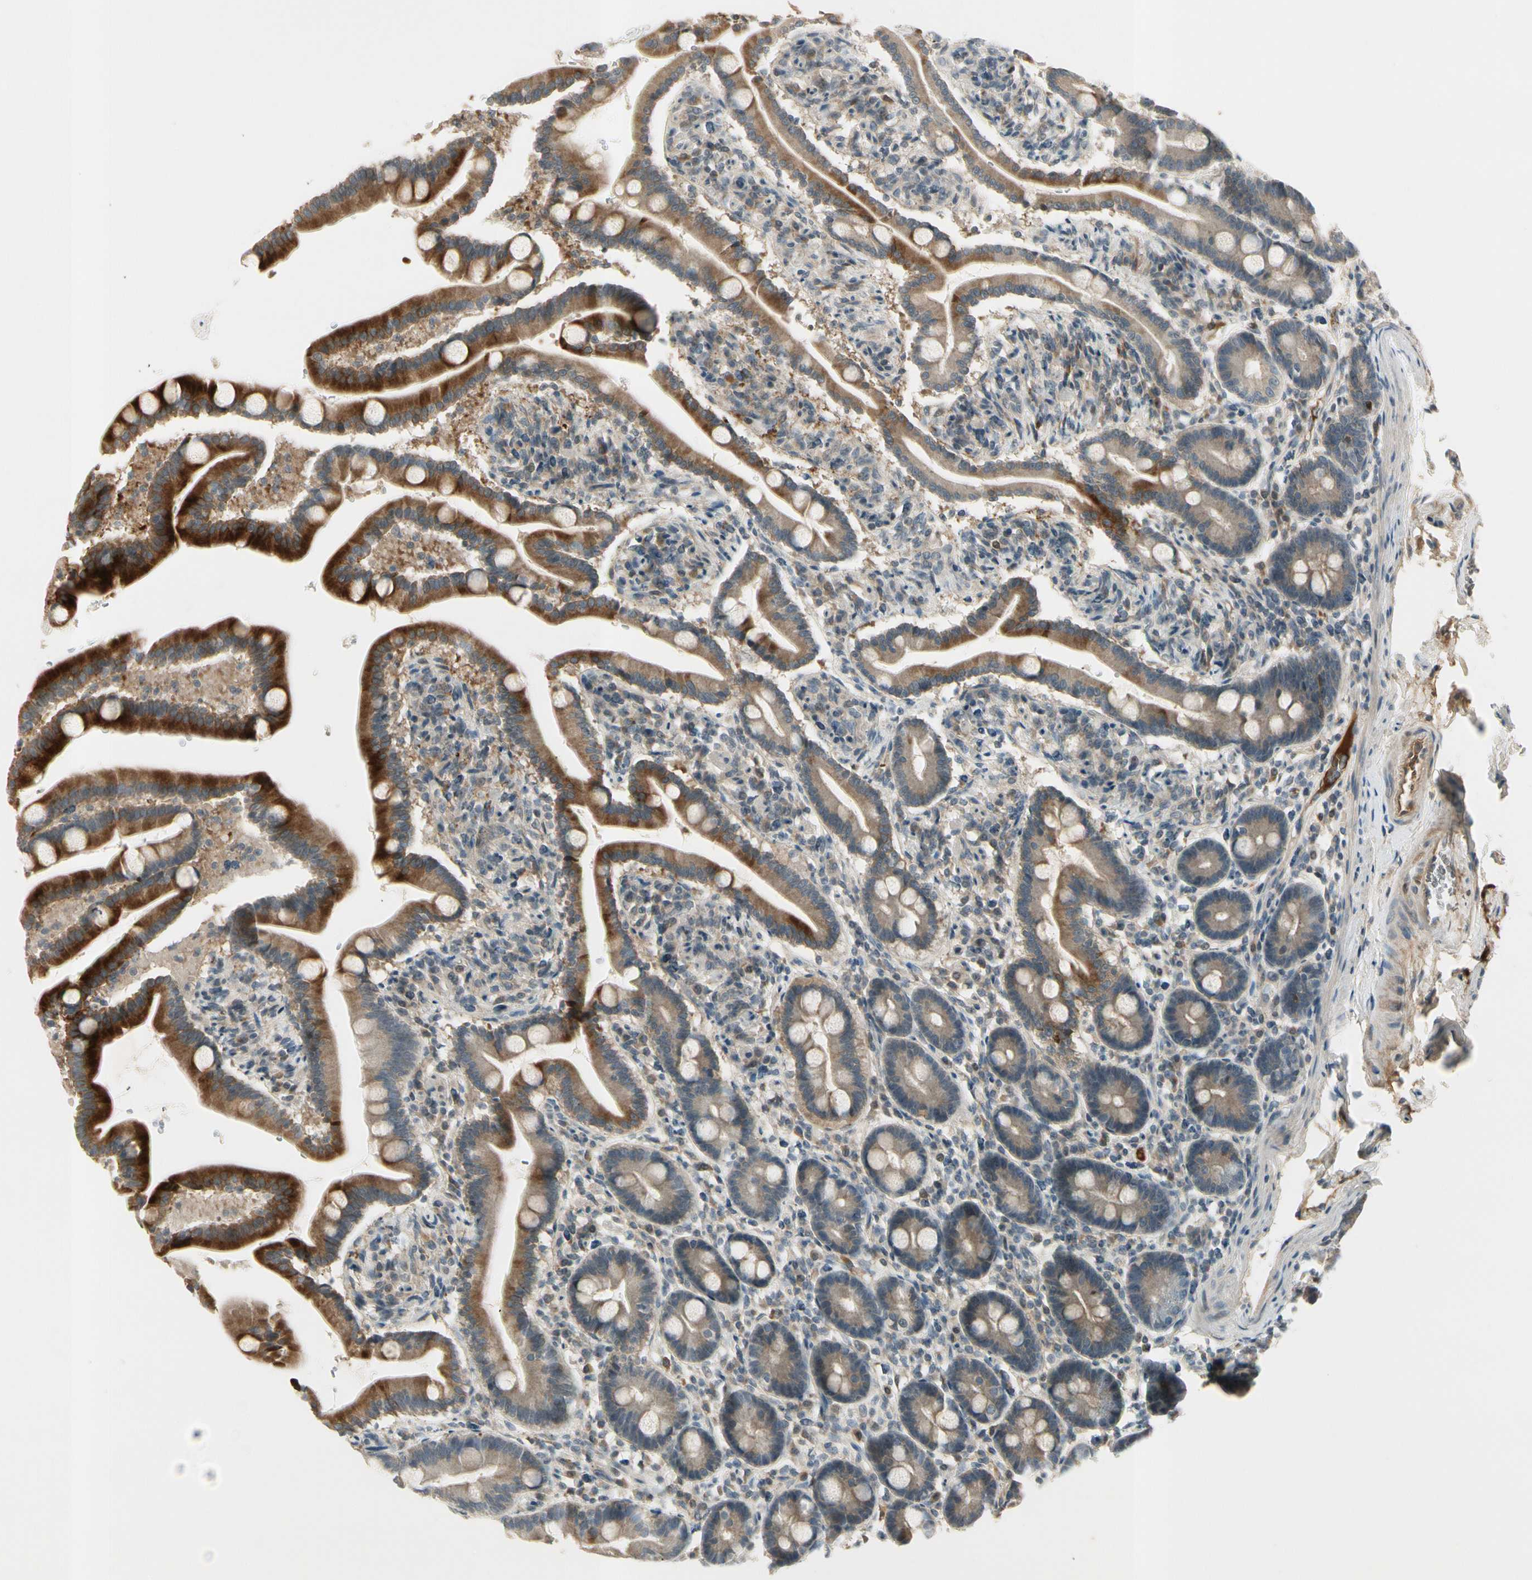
{"staining": {"intensity": "strong", "quantity": ">75%", "location": "cytoplasmic/membranous"}, "tissue": "duodenum", "cell_type": "Glandular cells", "image_type": "normal", "snomed": [{"axis": "morphology", "description": "Normal tissue, NOS"}, {"axis": "topography", "description": "Duodenum"}], "caption": "Protein expression by immunohistochemistry displays strong cytoplasmic/membranous expression in about >75% of glandular cells in benign duodenum. The staining is performed using DAB (3,3'-diaminobenzidine) brown chromogen to label protein expression. The nuclei are counter-stained blue using hematoxylin.", "gene": "ICAM5", "patient": {"sex": "male", "age": 54}}